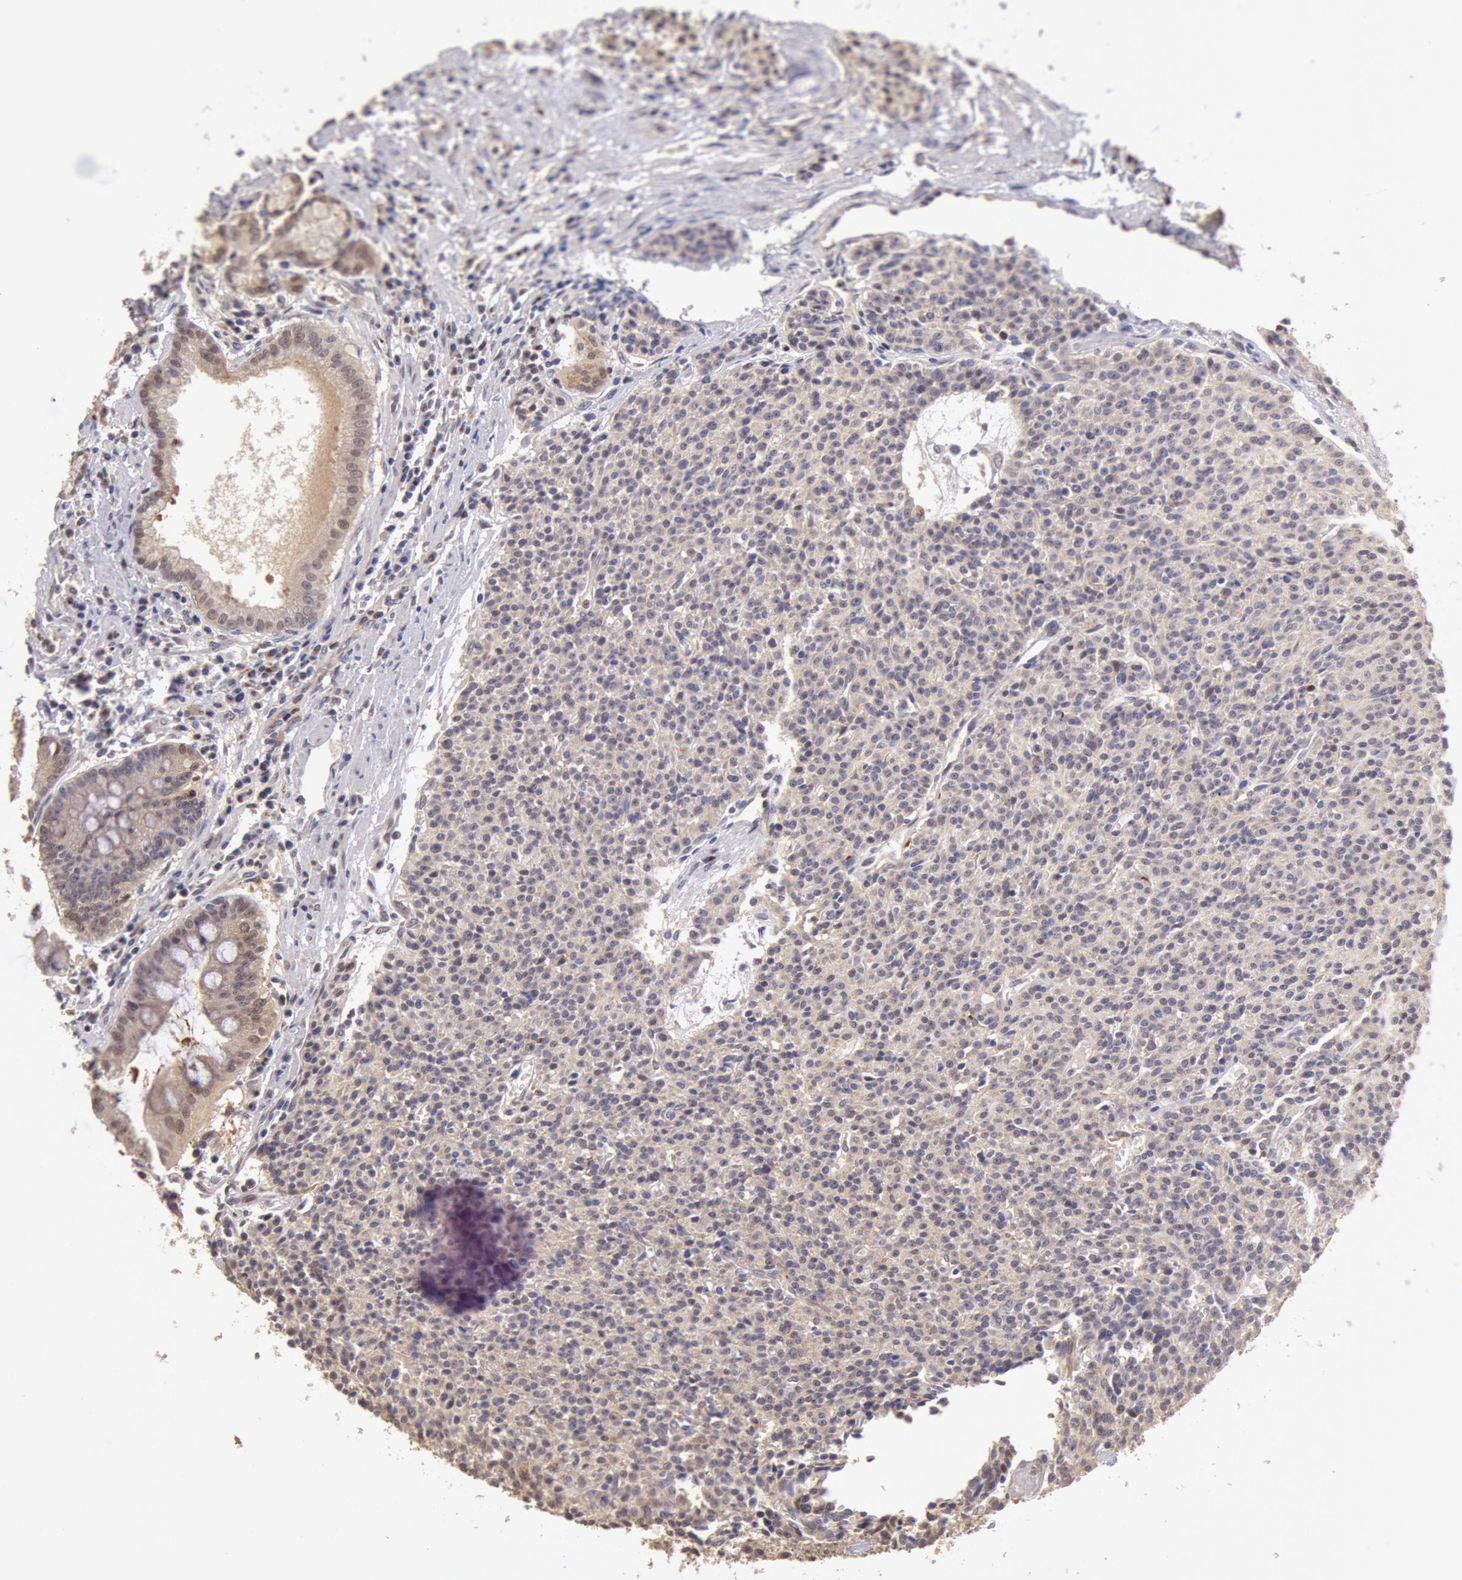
{"staining": {"intensity": "weak", "quantity": ">75%", "location": "cytoplasmic/membranous"}, "tissue": "carcinoid", "cell_type": "Tumor cells", "image_type": "cancer", "snomed": [{"axis": "morphology", "description": "Carcinoid, malignant, NOS"}, {"axis": "topography", "description": "Stomach"}], "caption": "A histopathology image of human carcinoid (malignant) stained for a protein demonstrates weak cytoplasmic/membranous brown staining in tumor cells.", "gene": "COMT", "patient": {"sex": "female", "age": 76}}